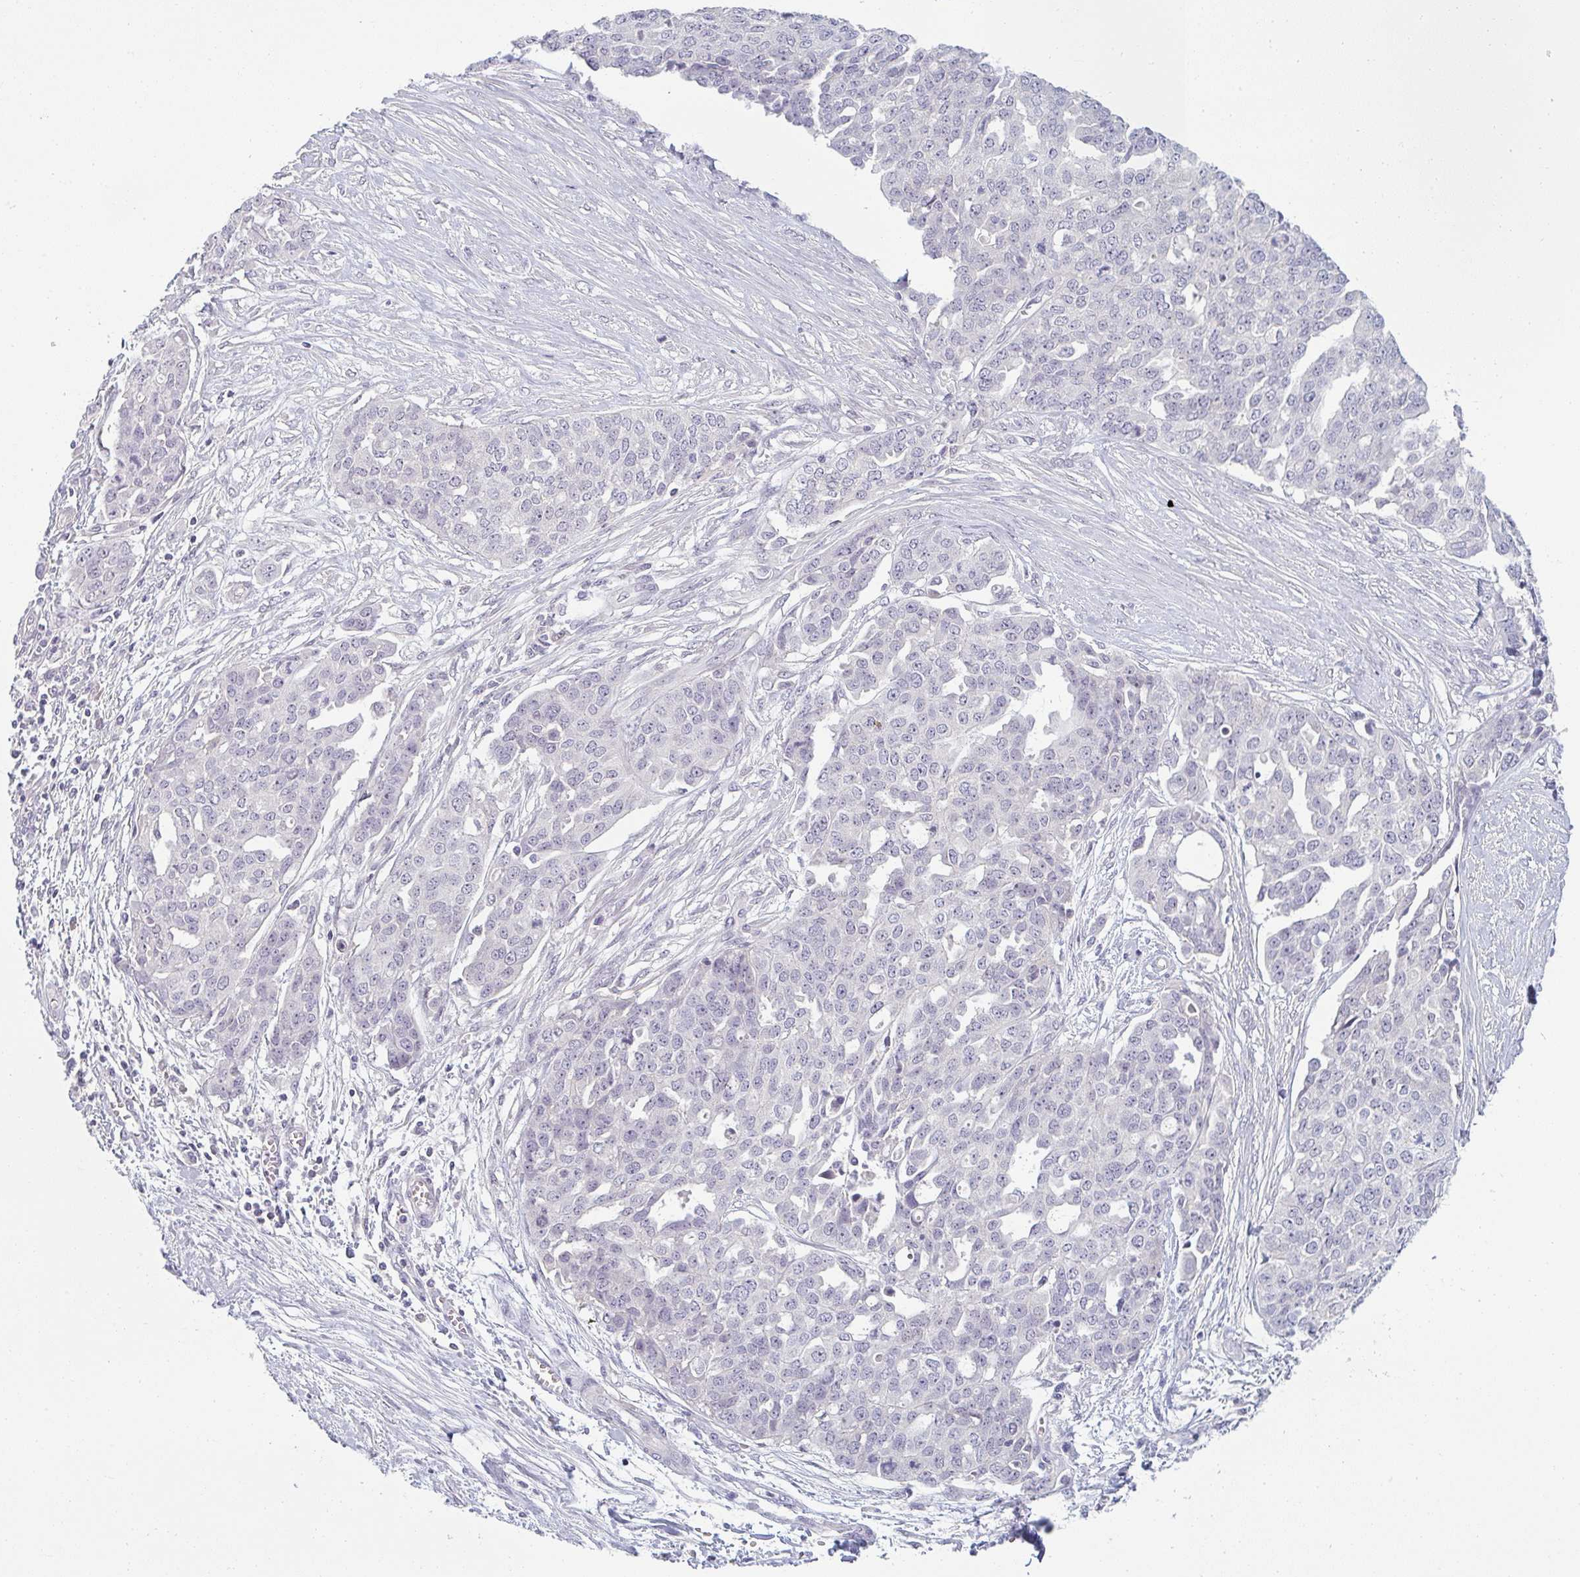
{"staining": {"intensity": "negative", "quantity": "none", "location": "none"}, "tissue": "ovarian cancer", "cell_type": "Tumor cells", "image_type": "cancer", "snomed": [{"axis": "morphology", "description": "Cystadenocarcinoma, serous, NOS"}, {"axis": "topography", "description": "Soft tissue"}, {"axis": "topography", "description": "Ovary"}], "caption": "DAB immunohistochemical staining of human ovarian cancer exhibits no significant staining in tumor cells.", "gene": "PPFIA4", "patient": {"sex": "female", "age": 57}}